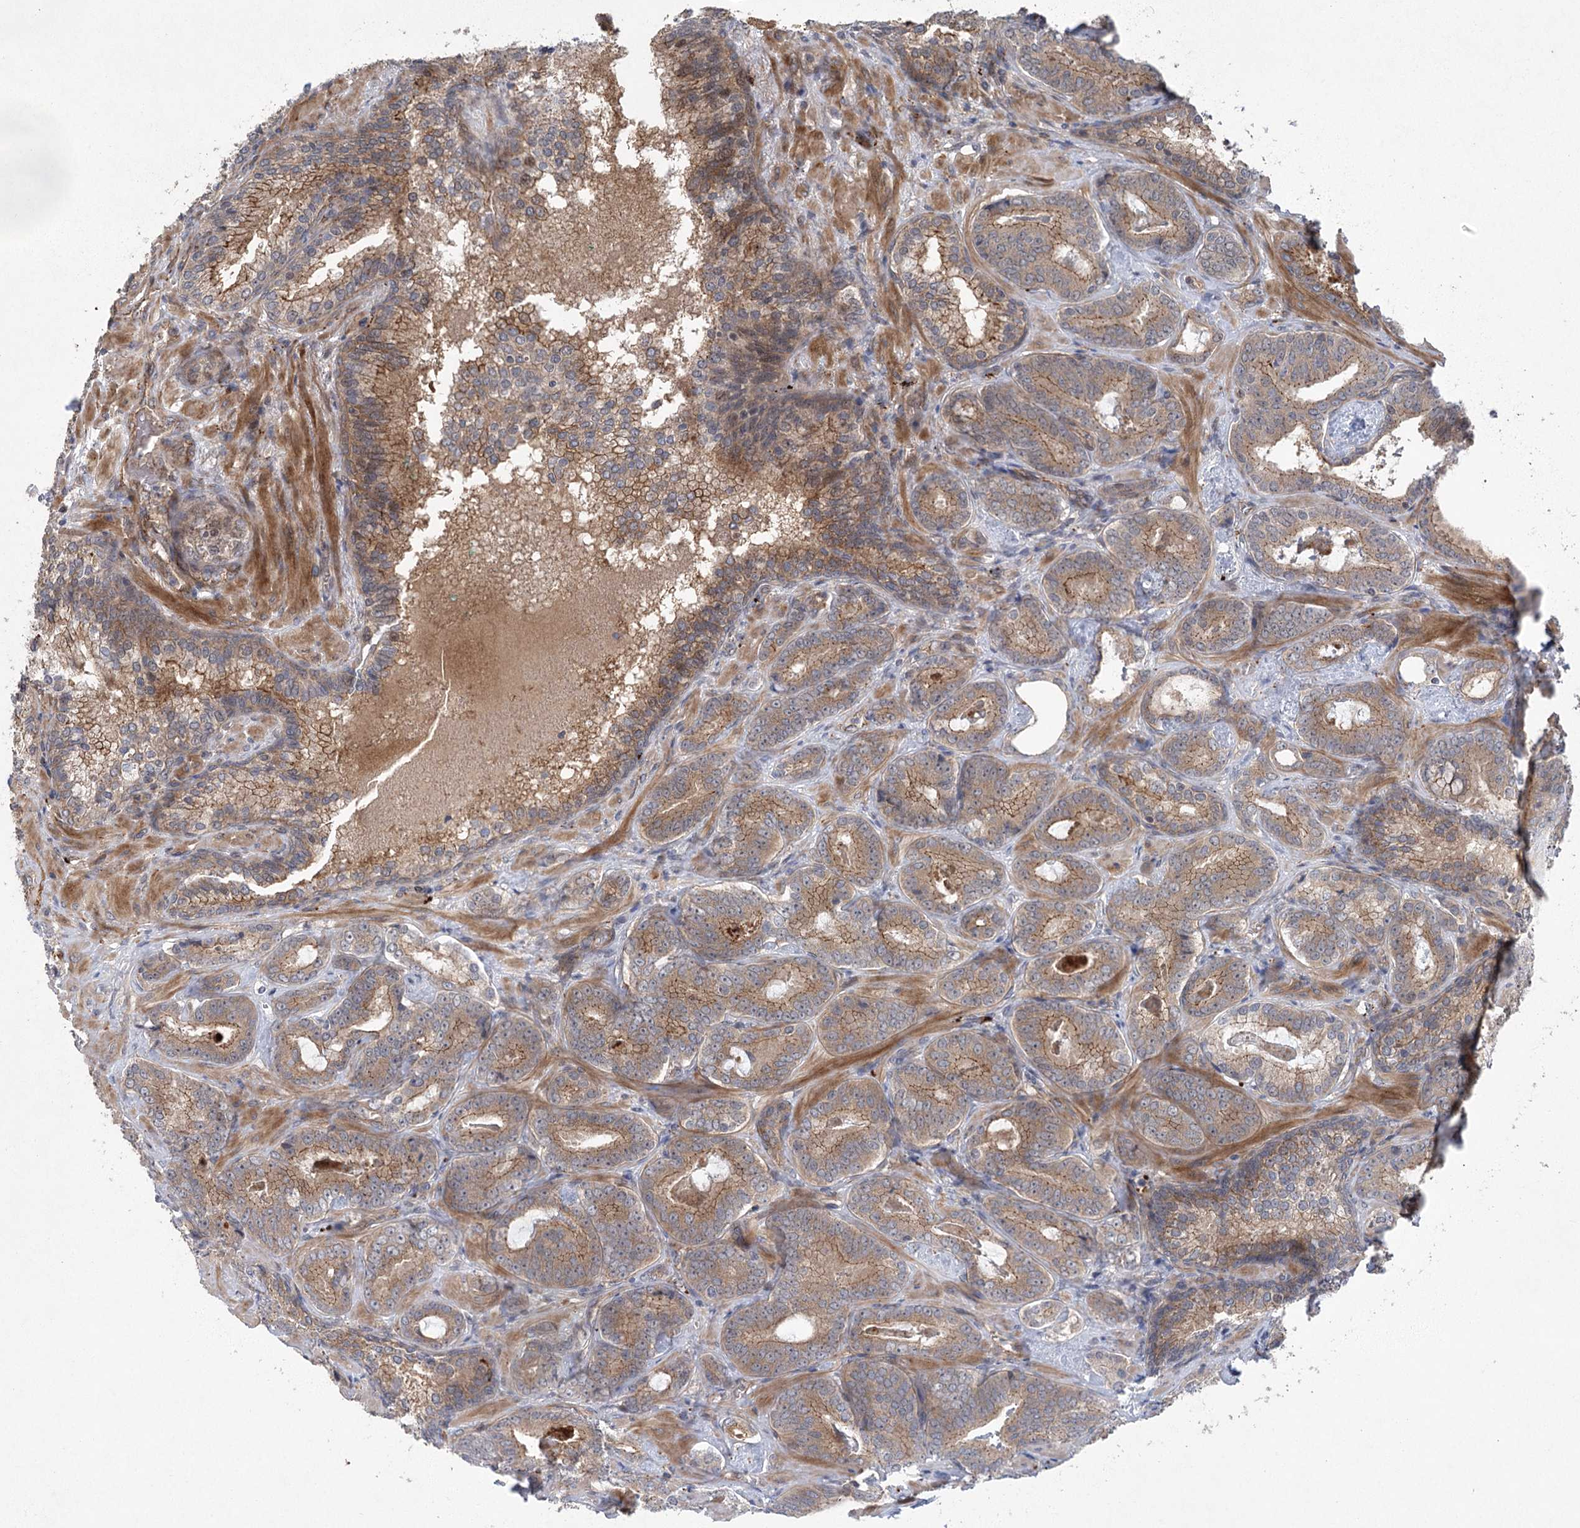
{"staining": {"intensity": "moderate", "quantity": ">75%", "location": "cytoplasmic/membranous"}, "tissue": "prostate cancer", "cell_type": "Tumor cells", "image_type": "cancer", "snomed": [{"axis": "morphology", "description": "Adenocarcinoma, Low grade"}, {"axis": "topography", "description": "Prostate"}], "caption": "Immunohistochemical staining of prostate low-grade adenocarcinoma reveals medium levels of moderate cytoplasmic/membranous expression in approximately >75% of tumor cells.", "gene": "METTL24", "patient": {"sex": "male", "age": 60}}